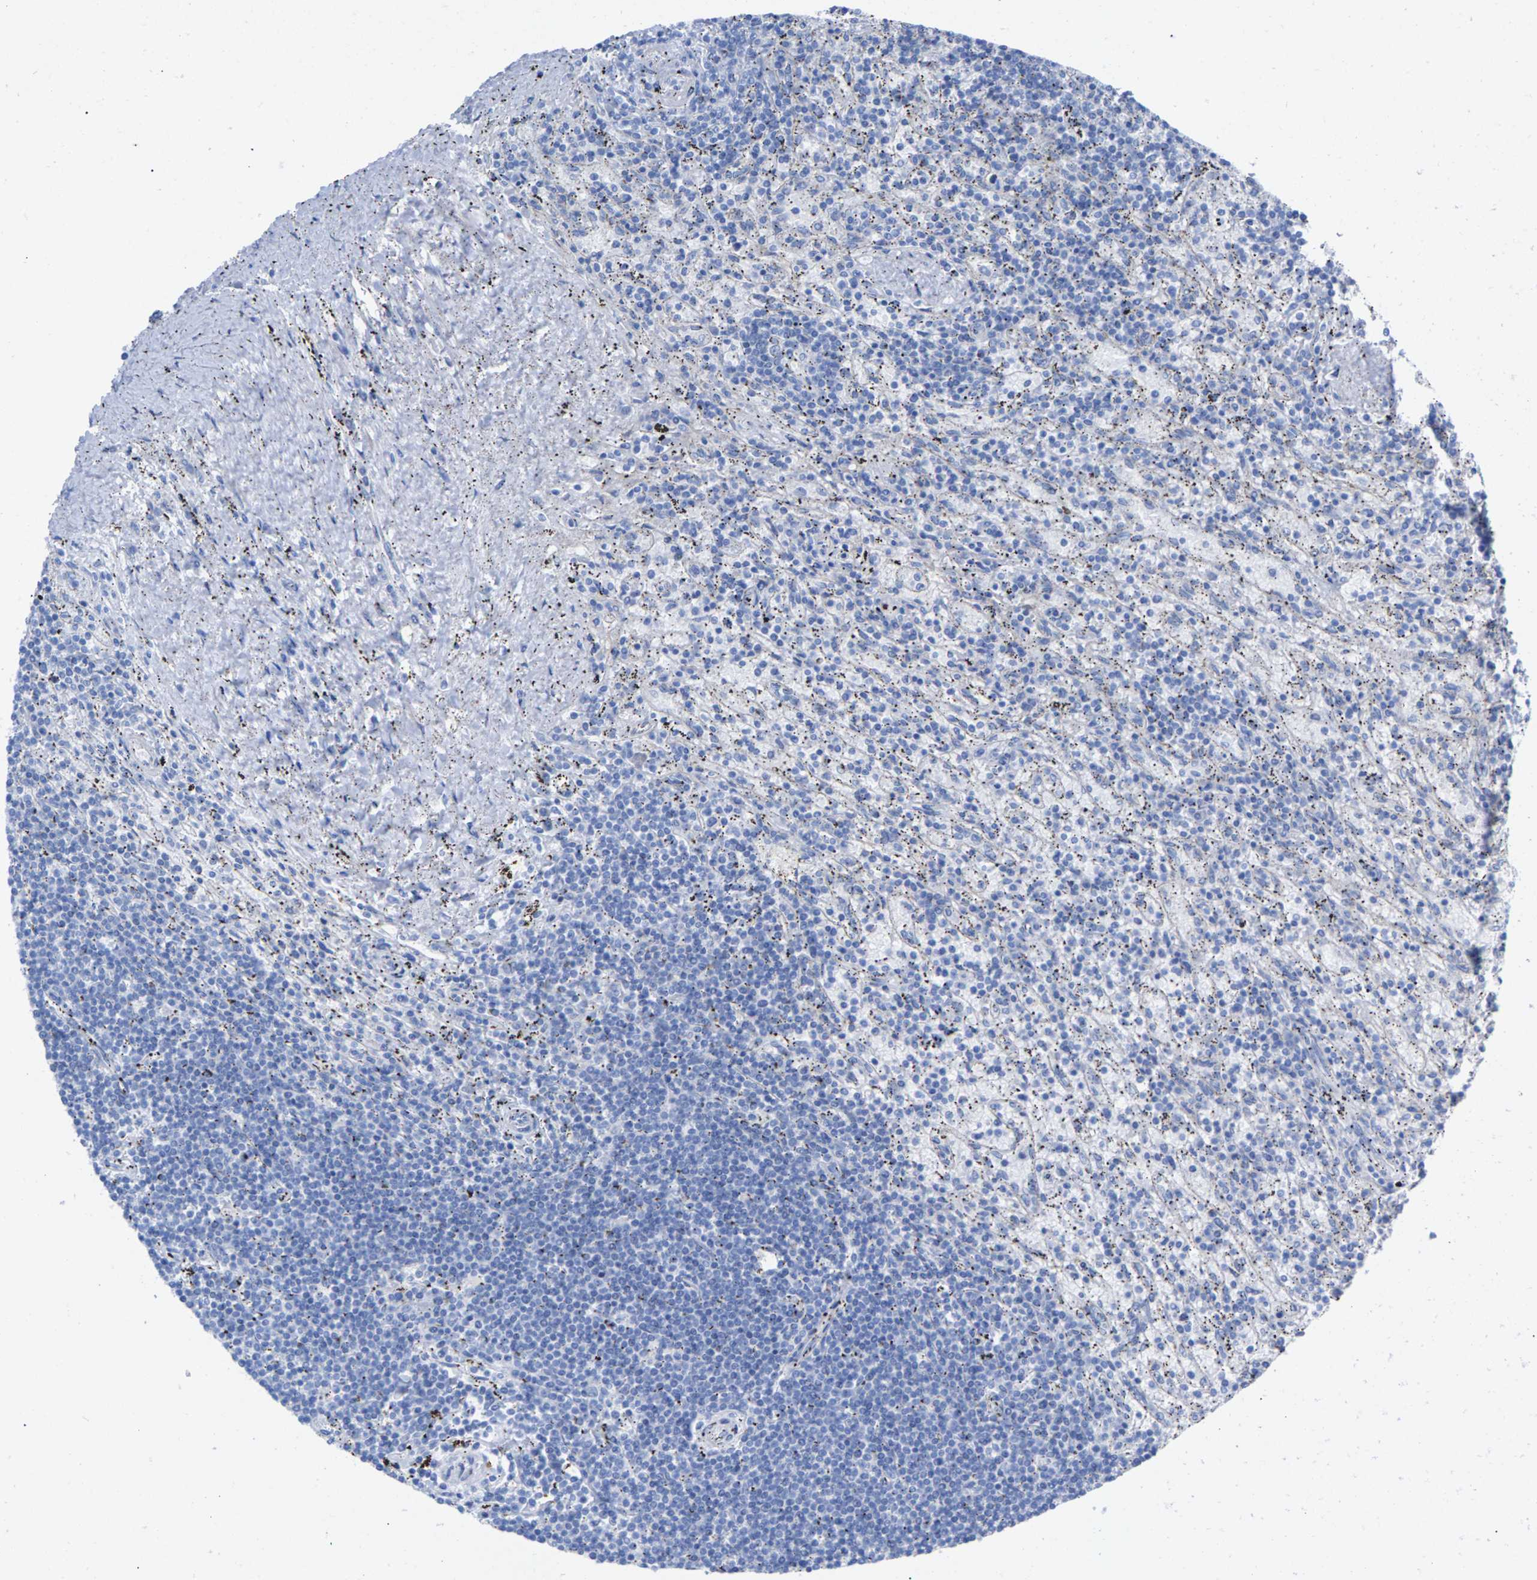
{"staining": {"intensity": "negative", "quantity": "none", "location": "none"}, "tissue": "lymphoma", "cell_type": "Tumor cells", "image_type": "cancer", "snomed": [{"axis": "morphology", "description": "Malignant lymphoma, non-Hodgkin's type, Low grade"}, {"axis": "topography", "description": "Spleen"}], "caption": "A histopathology image of human low-grade malignant lymphoma, non-Hodgkin's type is negative for staining in tumor cells.", "gene": "CPA1", "patient": {"sex": "male", "age": 76}}